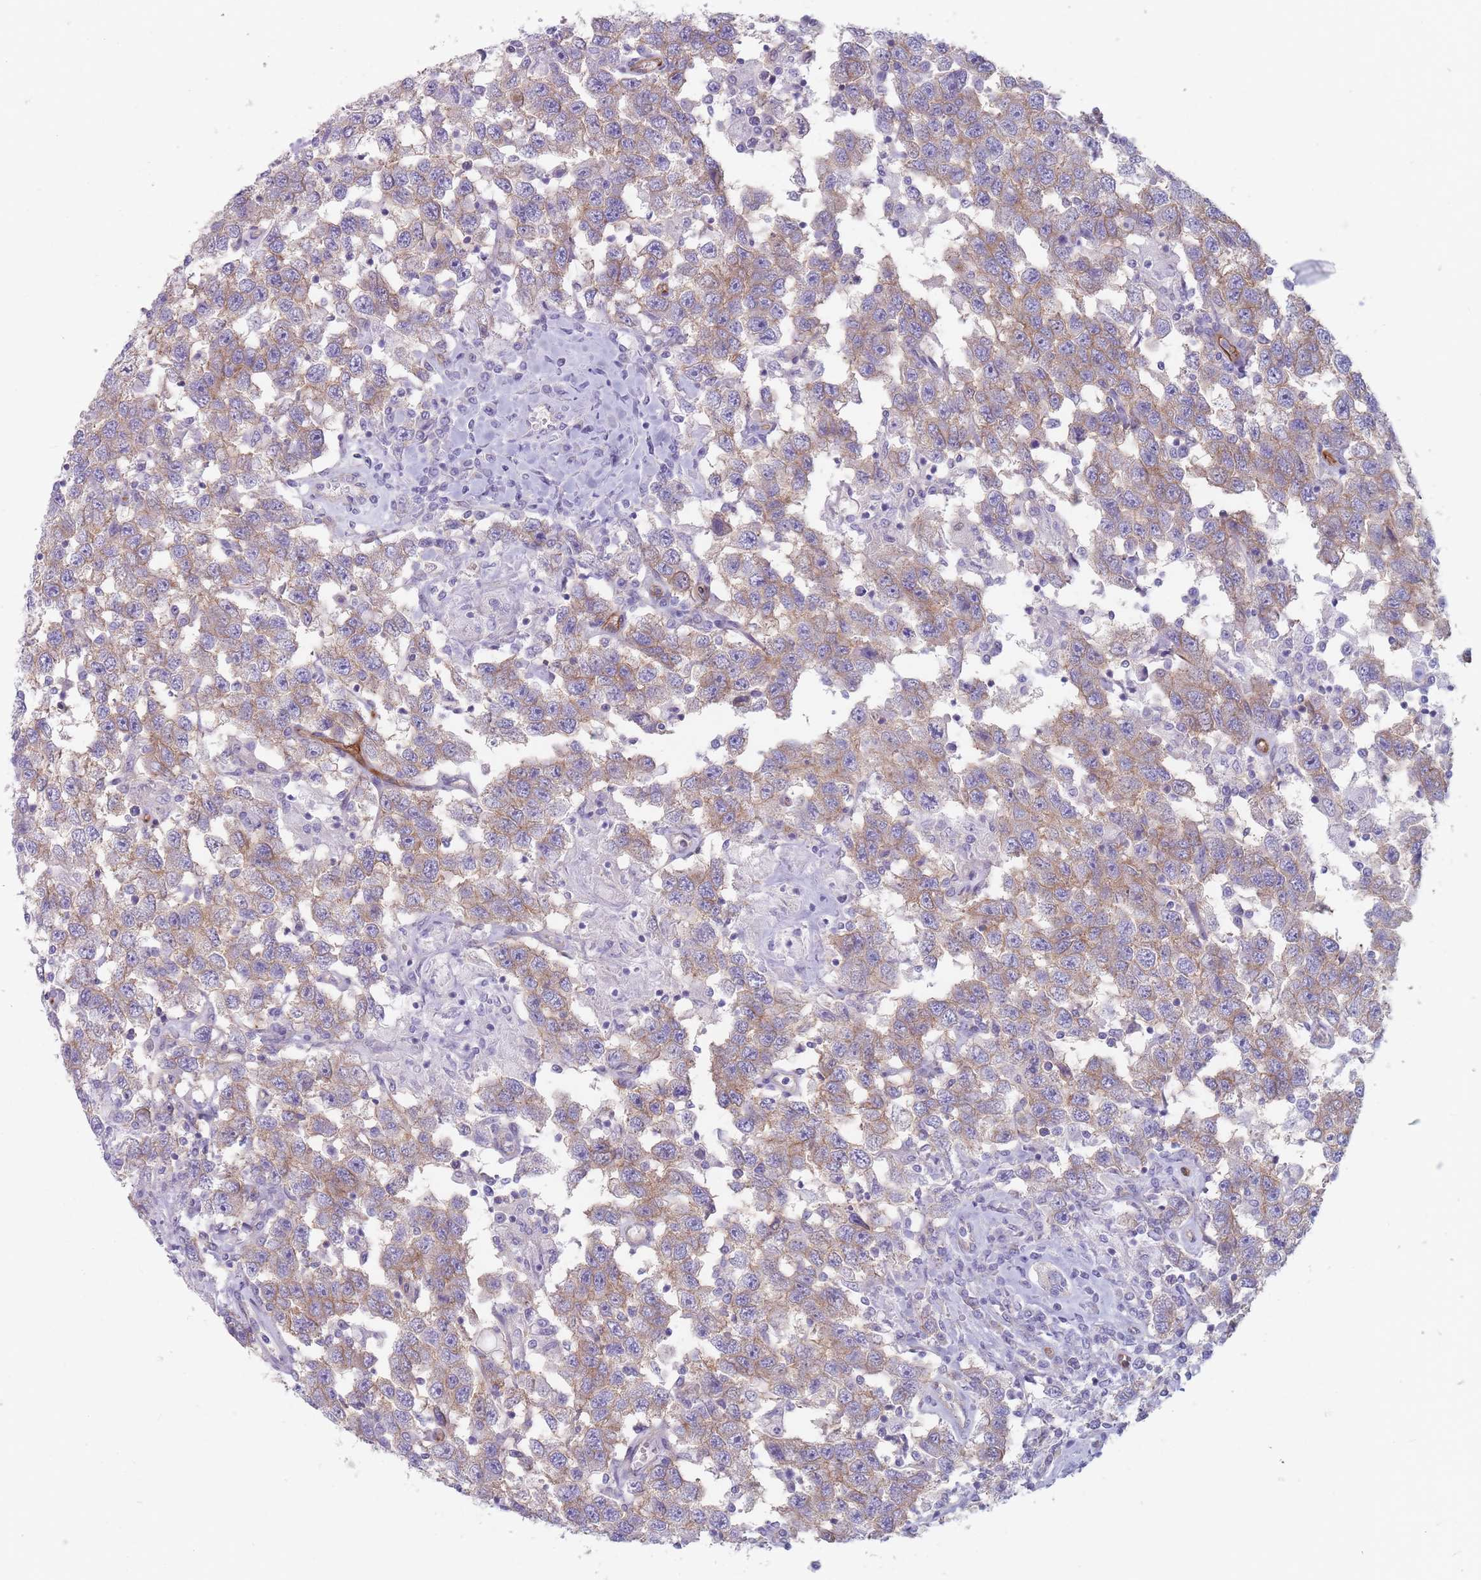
{"staining": {"intensity": "weak", "quantity": ">75%", "location": "cytoplasmic/membranous"}, "tissue": "testis cancer", "cell_type": "Tumor cells", "image_type": "cancer", "snomed": [{"axis": "morphology", "description": "Seminoma, NOS"}, {"axis": "topography", "description": "Testis"}], "caption": "Testis seminoma stained with DAB (3,3'-diaminobenzidine) immunohistochemistry (IHC) demonstrates low levels of weak cytoplasmic/membranous staining in about >75% of tumor cells.", "gene": "PLPP1", "patient": {"sex": "male", "age": 41}}